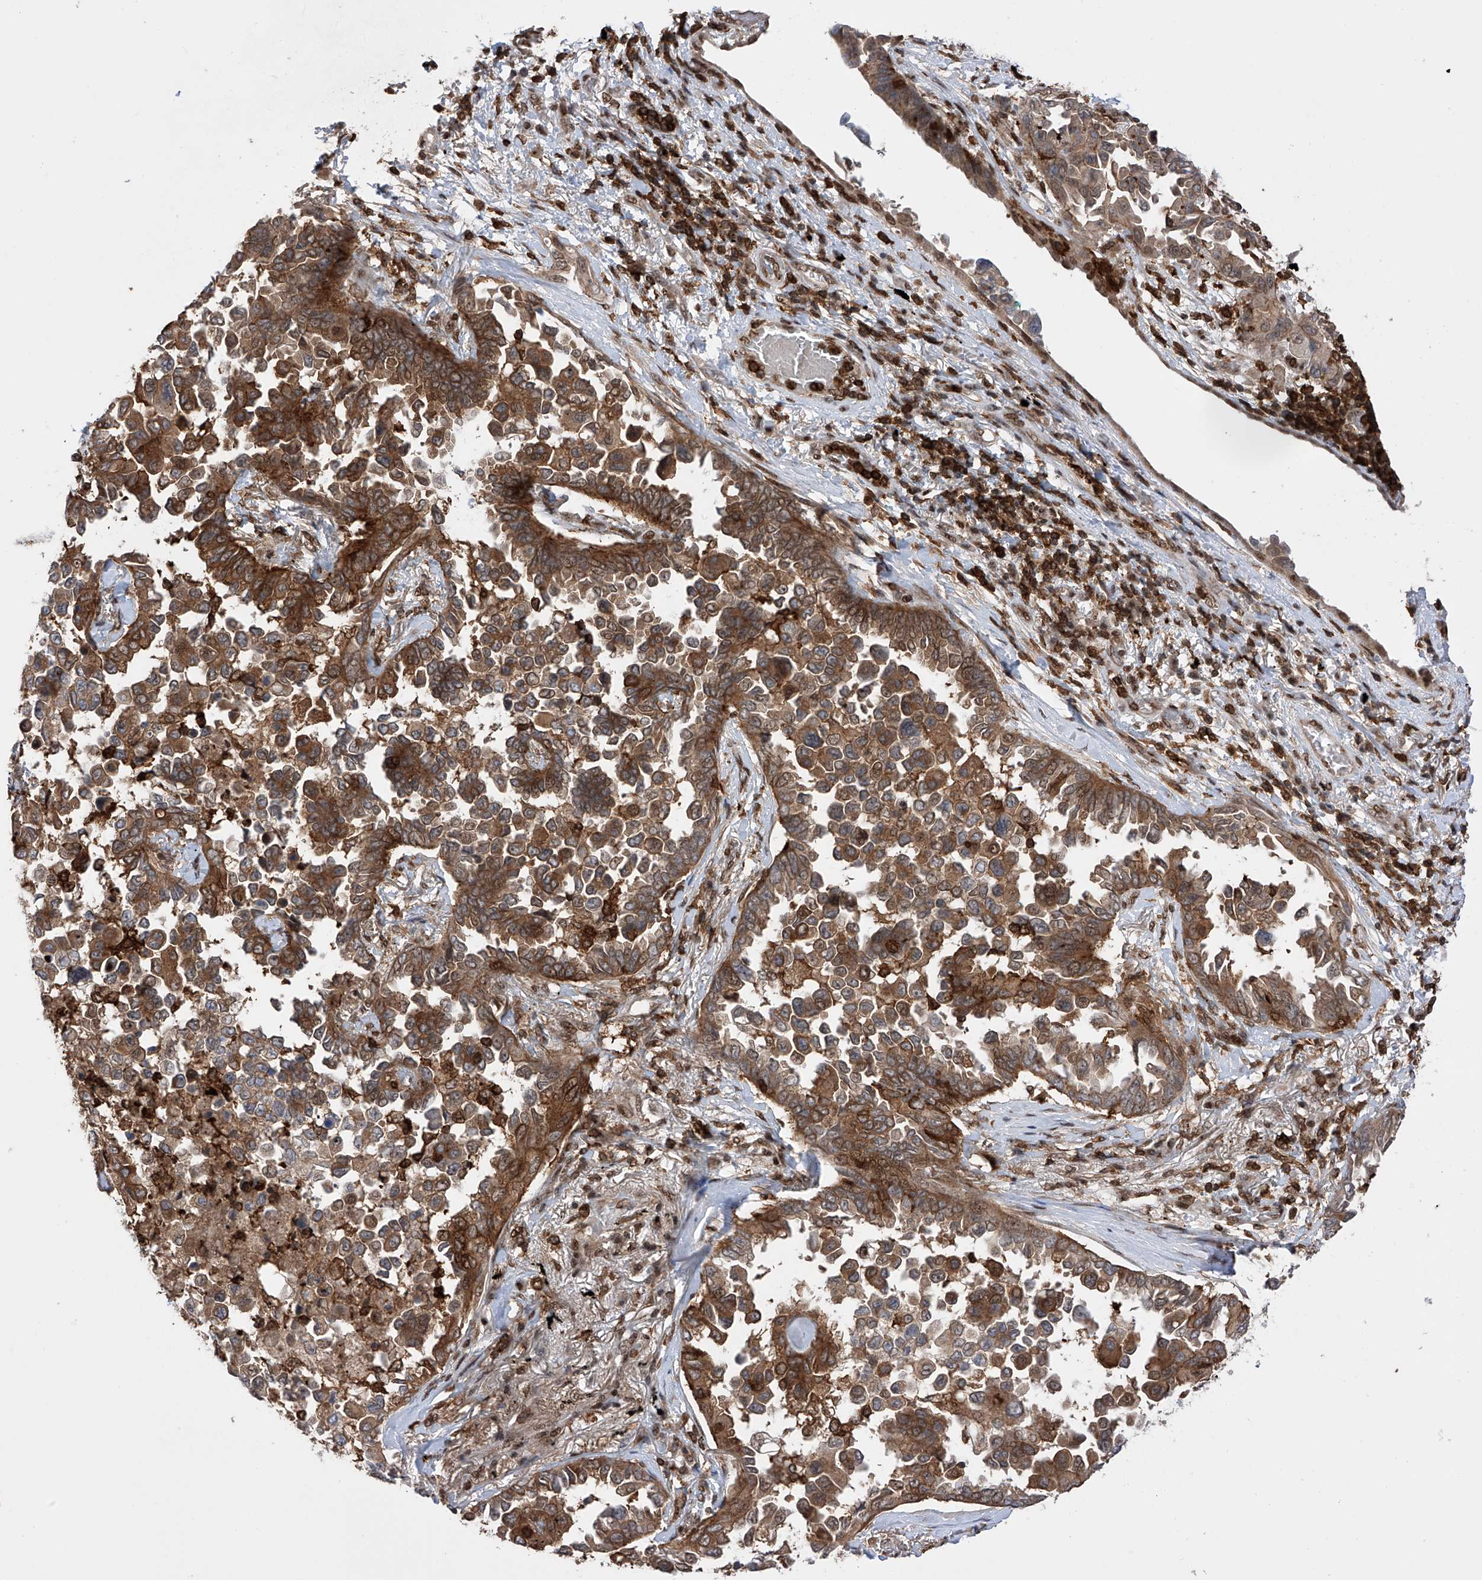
{"staining": {"intensity": "moderate", "quantity": ">75%", "location": "cytoplasmic/membranous"}, "tissue": "lung cancer", "cell_type": "Tumor cells", "image_type": "cancer", "snomed": [{"axis": "morphology", "description": "Adenocarcinoma, NOS"}, {"axis": "topography", "description": "Lung"}], "caption": "The image exhibits a brown stain indicating the presence of a protein in the cytoplasmic/membranous of tumor cells in lung cancer (adenocarcinoma). (Stains: DAB (3,3'-diaminobenzidine) in brown, nuclei in blue, Microscopy: brightfield microscopy at high magnification).", "gene": "ZNF280D", "patient": {"sex": "female", "age": 67}}